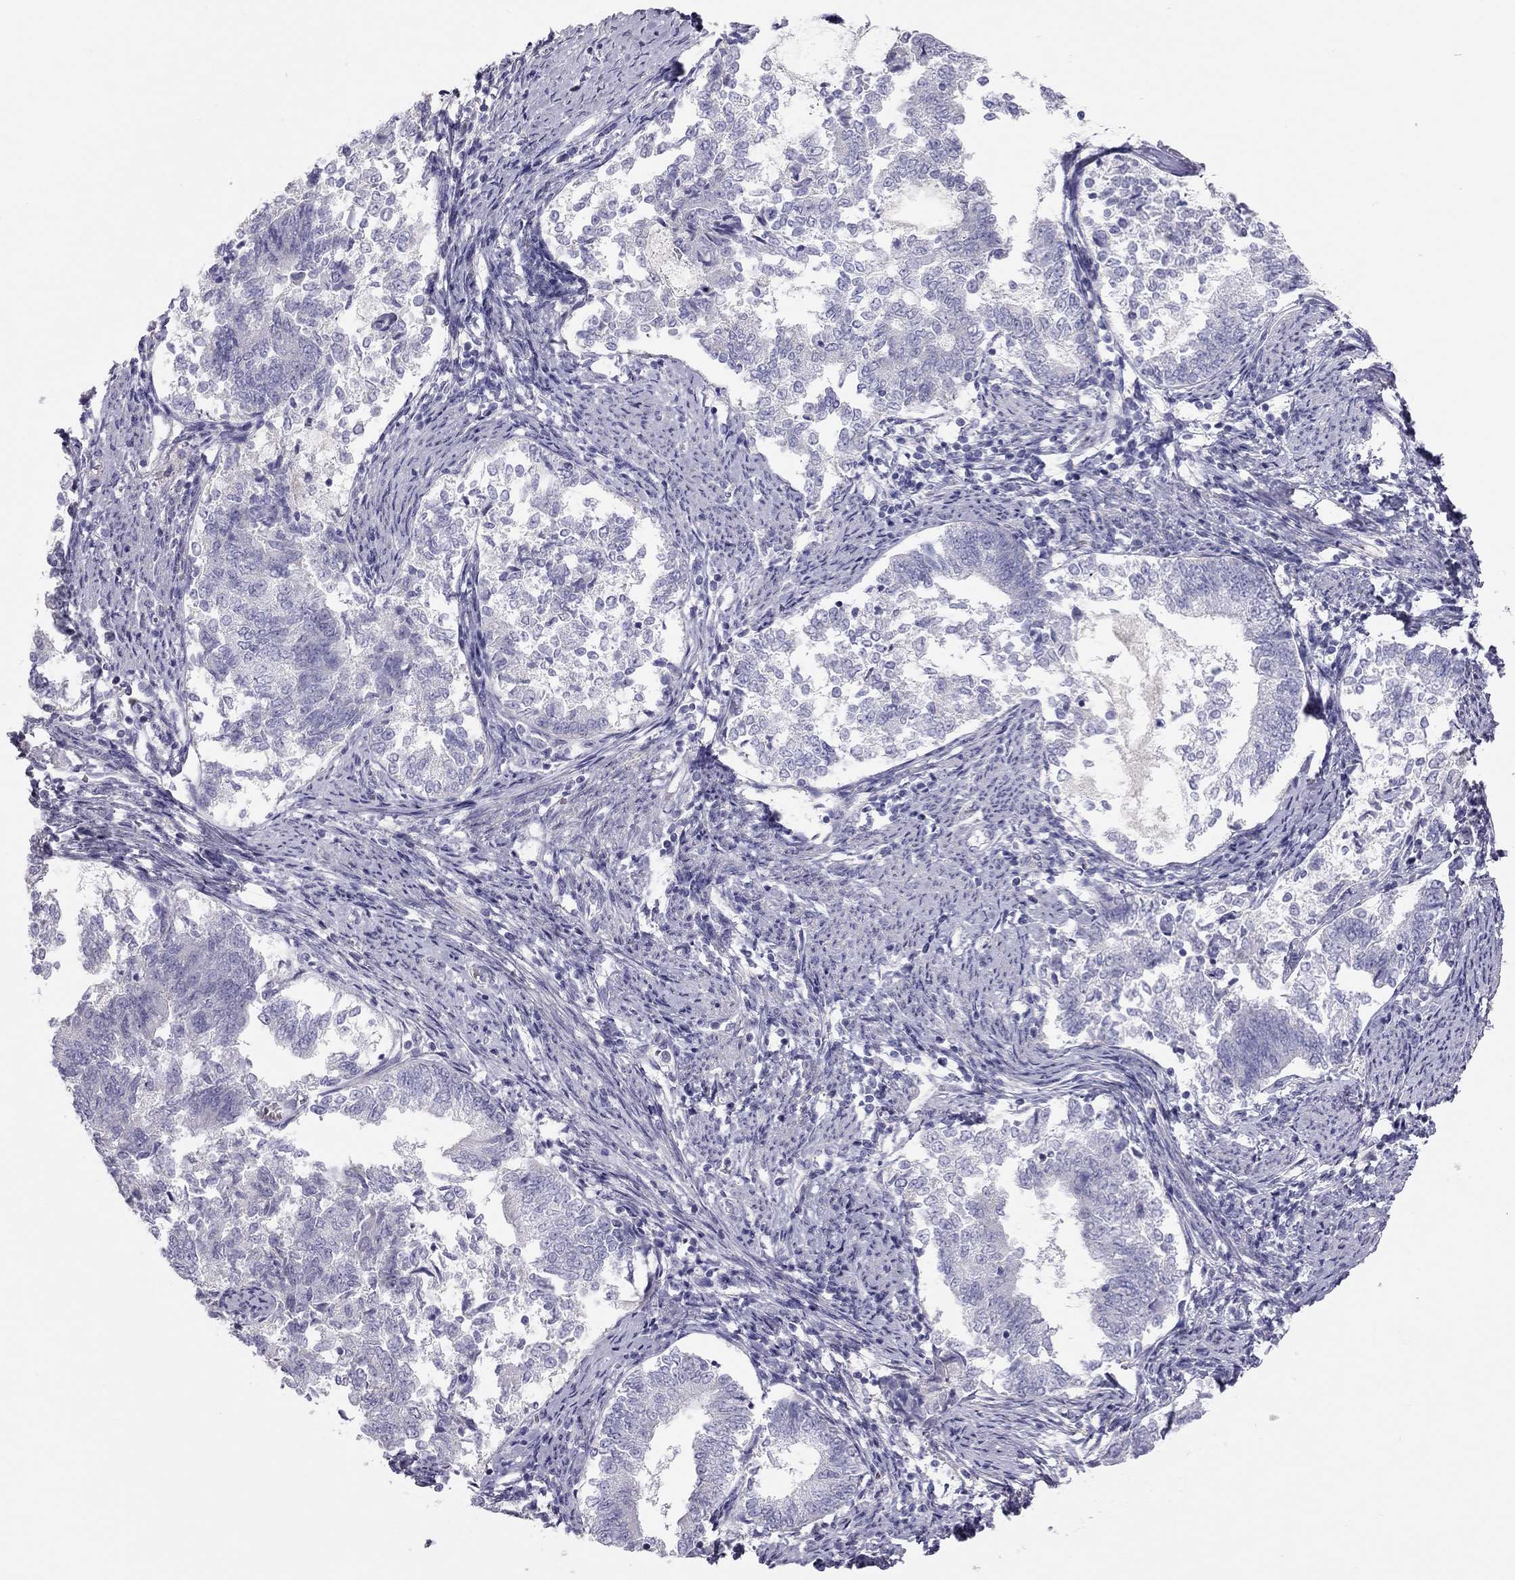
{"staining": {"intensity": "negative", "quantity": "none", "location": "none"}, "tissue": "endometrial cancer", "cell_type": "Tumor cells", "image_type": "cancer", "snomed": [{"axis": "morphology", "description": "Adenocarcinoma, NOS"}, {"axis": "topography", "description": "Endometrium"}], "caption": "Endometrial cancer stained for a protein using immunohistochemistry shows no staining tumor cells.", "gene": "SPATA12", "patient": {"sex": "female", "age": 65}}